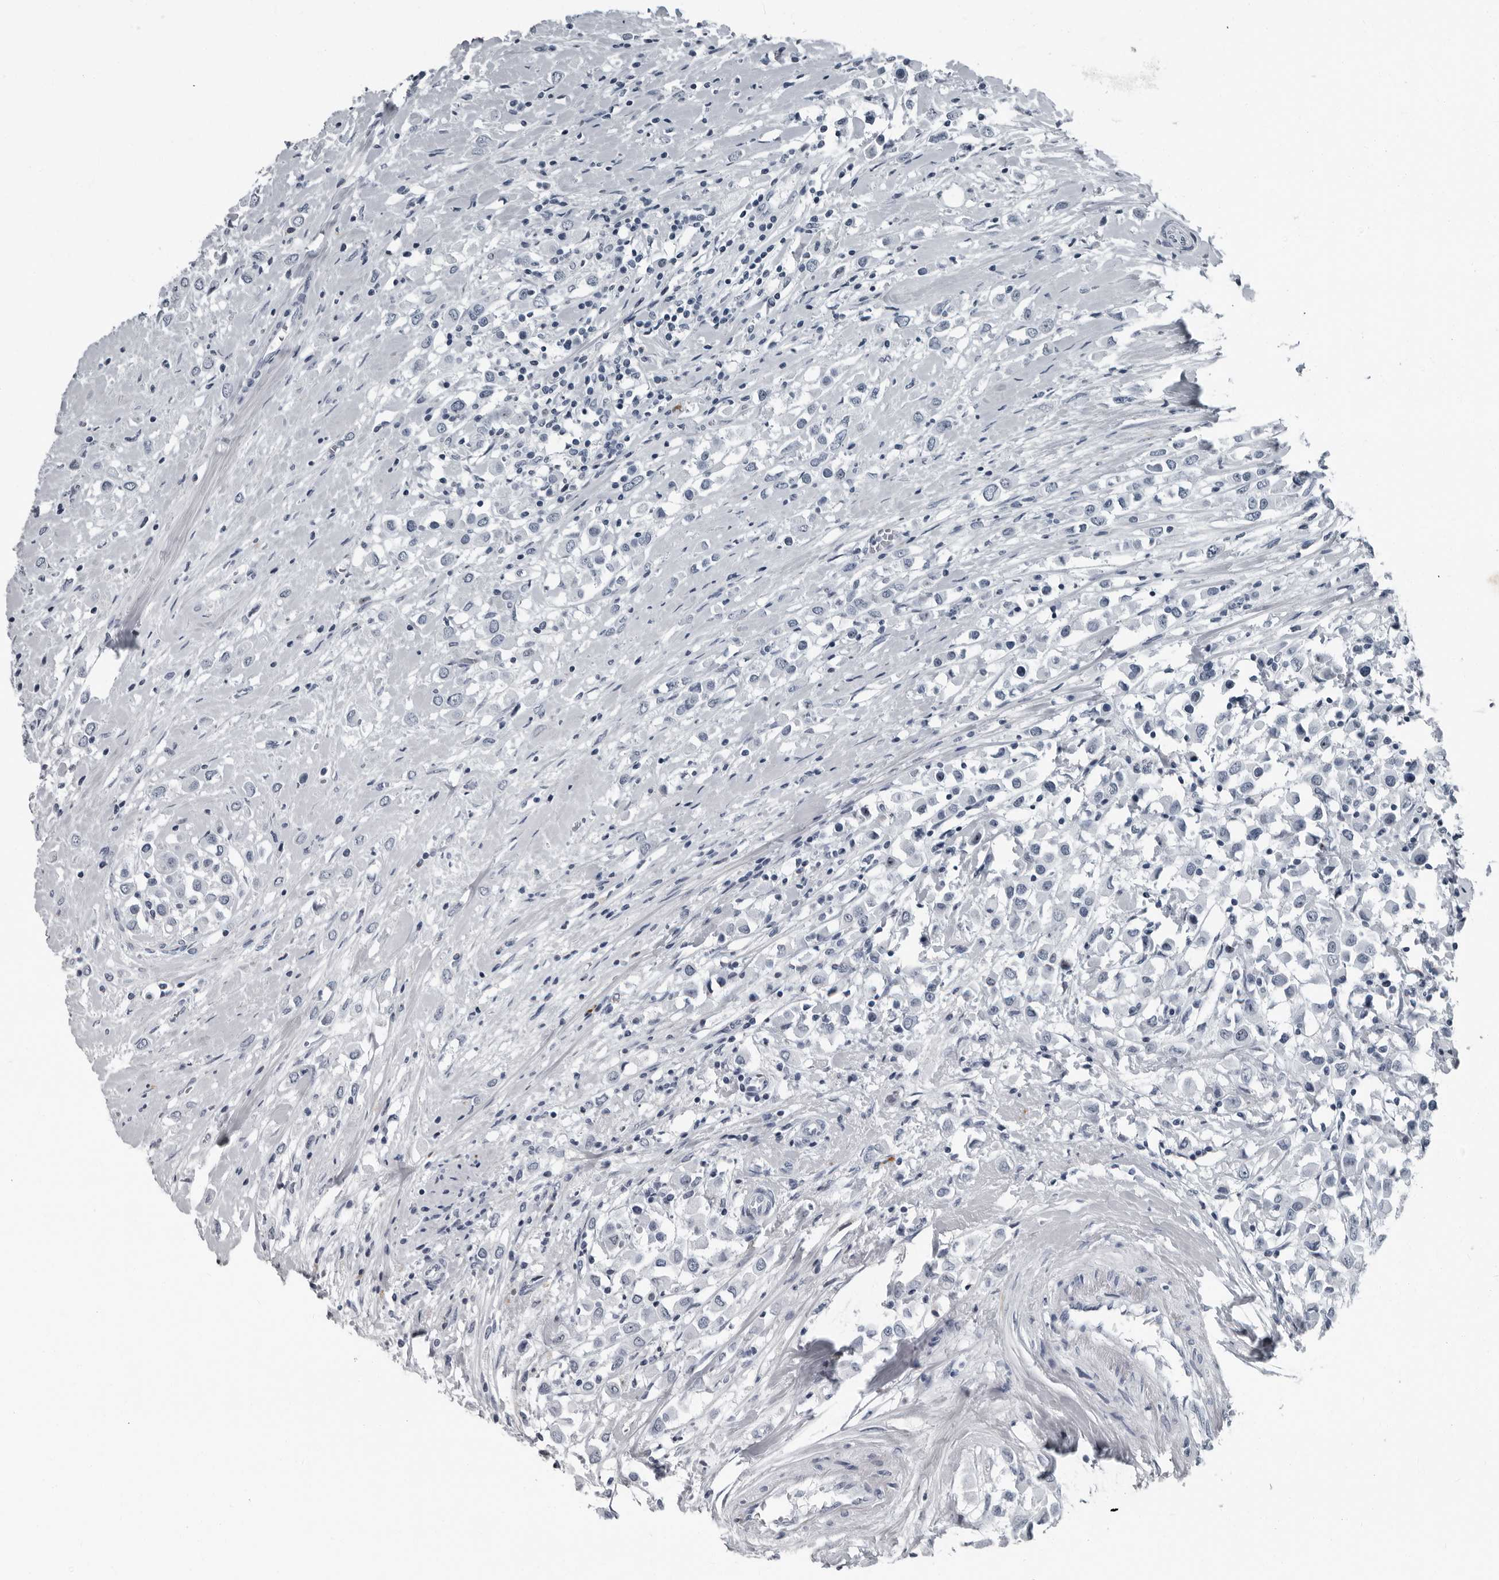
{"staining": {"intensity": "negative", "quantity": "none", "location": "none"}, "tissue": "breast cancer", "cell_type": "Tumor cells", "image_type": "cancer", "snomed": [{"axis": "morphology", "description": "Duct carcinoma"}, {"axis": "topography", "description": "Breast"}], "caption": "An immunohistochemistry (IHC) photomicrograph of breast cancer (intraductal carcinoma) is shown. There is no staining in tumor cells of breast cancer (intraductal carcinoma).", "gene": "PDCD11", "patient": {"sex": "female", "age": 61}}